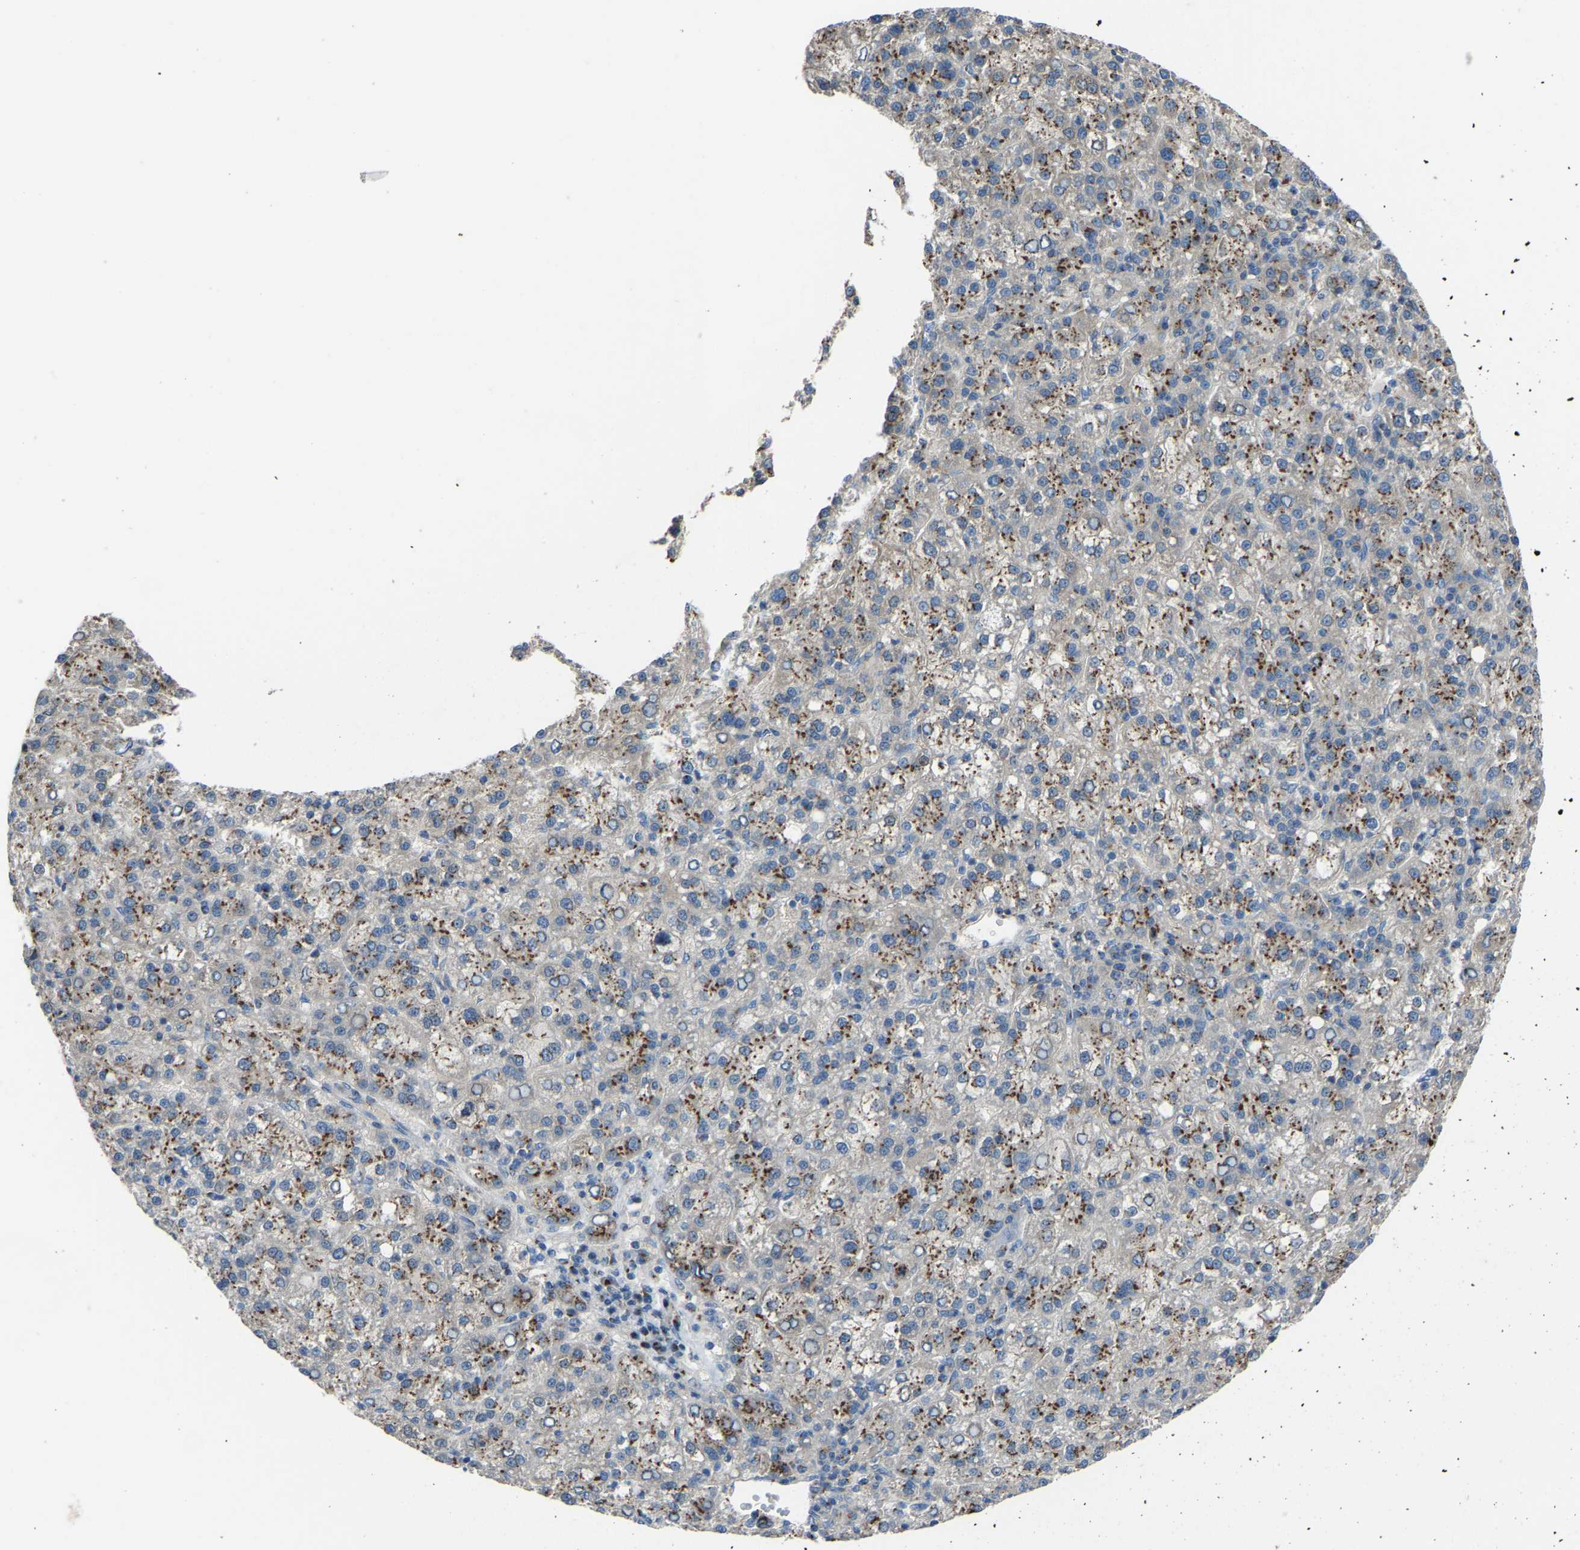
{"staining": {"intensity": "moderate", "quantity": "25%-75%", "location": "cytoplasmic/membranous"}, "tissue": "liver cancer", "cell_type": "Tumor cells", "image_type": "cancer", "snomed": [{"axis": "morphology", "description": "Carcinoma, Hepatocellular, NOS"}, {"axis": "topography", "description": "Liver"}], "caption": "This histopathology image shows immunohistochemistry (IHC) staining of human hepatocellular carcinoma (liver), with medium moderate cytoplasmic/membranous expression in about 25%-75% of tumor cells.", "gene": "CANT1", "patient": {"sex": "female", "age": 58}}